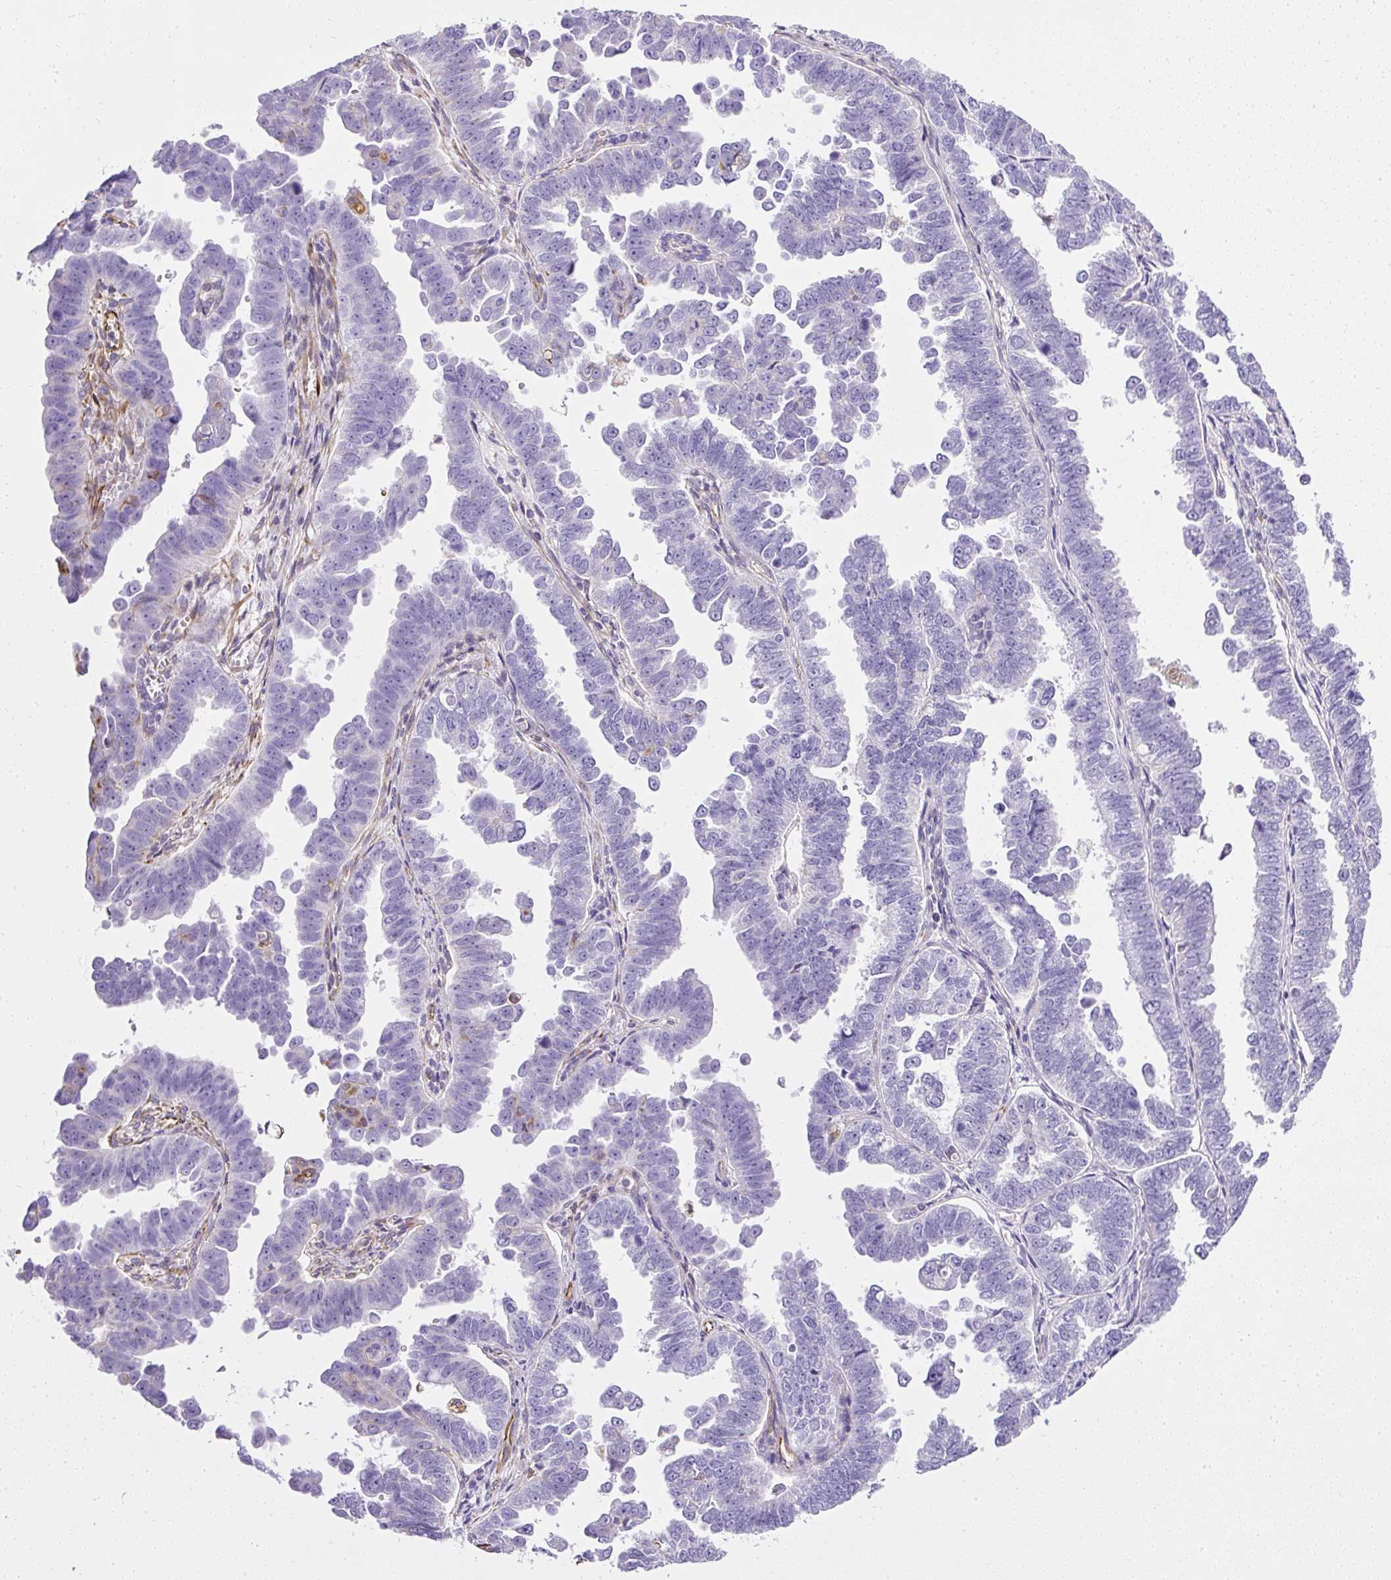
{"staining": {"intensity": "negative", "quantity": "none", "location": "none"}, "tissue": "endometrial cancer", "cell_type": "Tumor cells", "image_type": "cancer", "snomed": [{"axis": "morphology", "description": "Adenocarcinoma, NOS"}, {"axis": "topography", "description": "Endometrium"}], "caption": "This is a histopathology image of immunohistochemistry staining of endometrial cancer (adenocarcinoma), which shows no positivity in tumor cells.", "gene": "PLS1", "patient": {"sex": "female", "age": 75}}